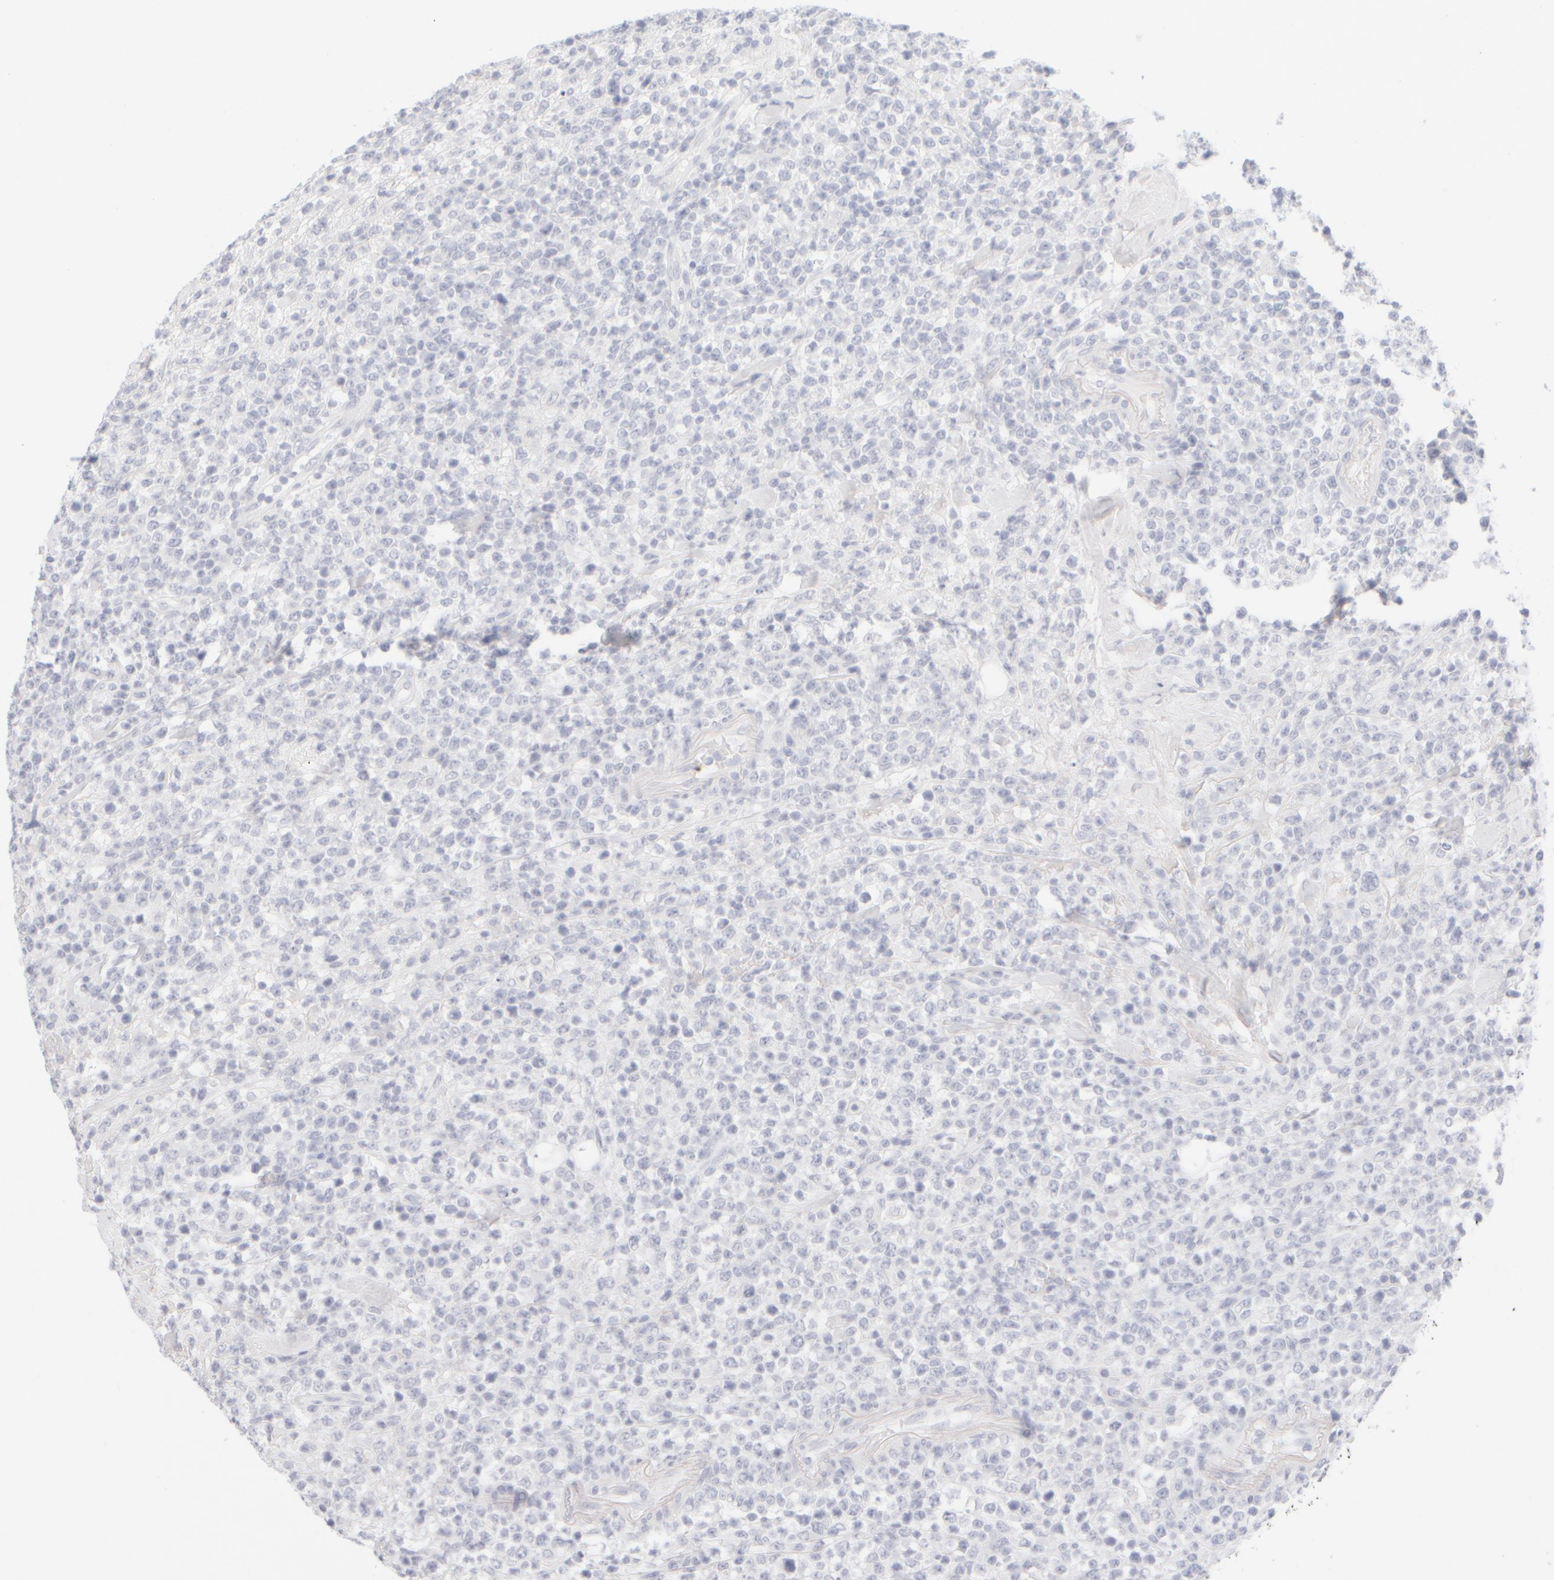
{"staining": {"intensity": "negative", "quantity": "none", "location": "none"}, "tissue": "lymphoma", "cell_type": "Tumor cells", "image_type": "cancer", "snomed": [{"axis": "morphology", "description": "Malignant lymphoma, non-Hodgkin's type, High grade"}, {"axis": "topography", "description": "Colon"}], "caption": "Tumor cells are negative for brown protein staining in high-grade malignant lymphoma, non-Hodgkin's type. (DAB IHC with hematoxylin counter stain).", "gene": "KRT15", "patient": {"sex": "female", "age": 53}}